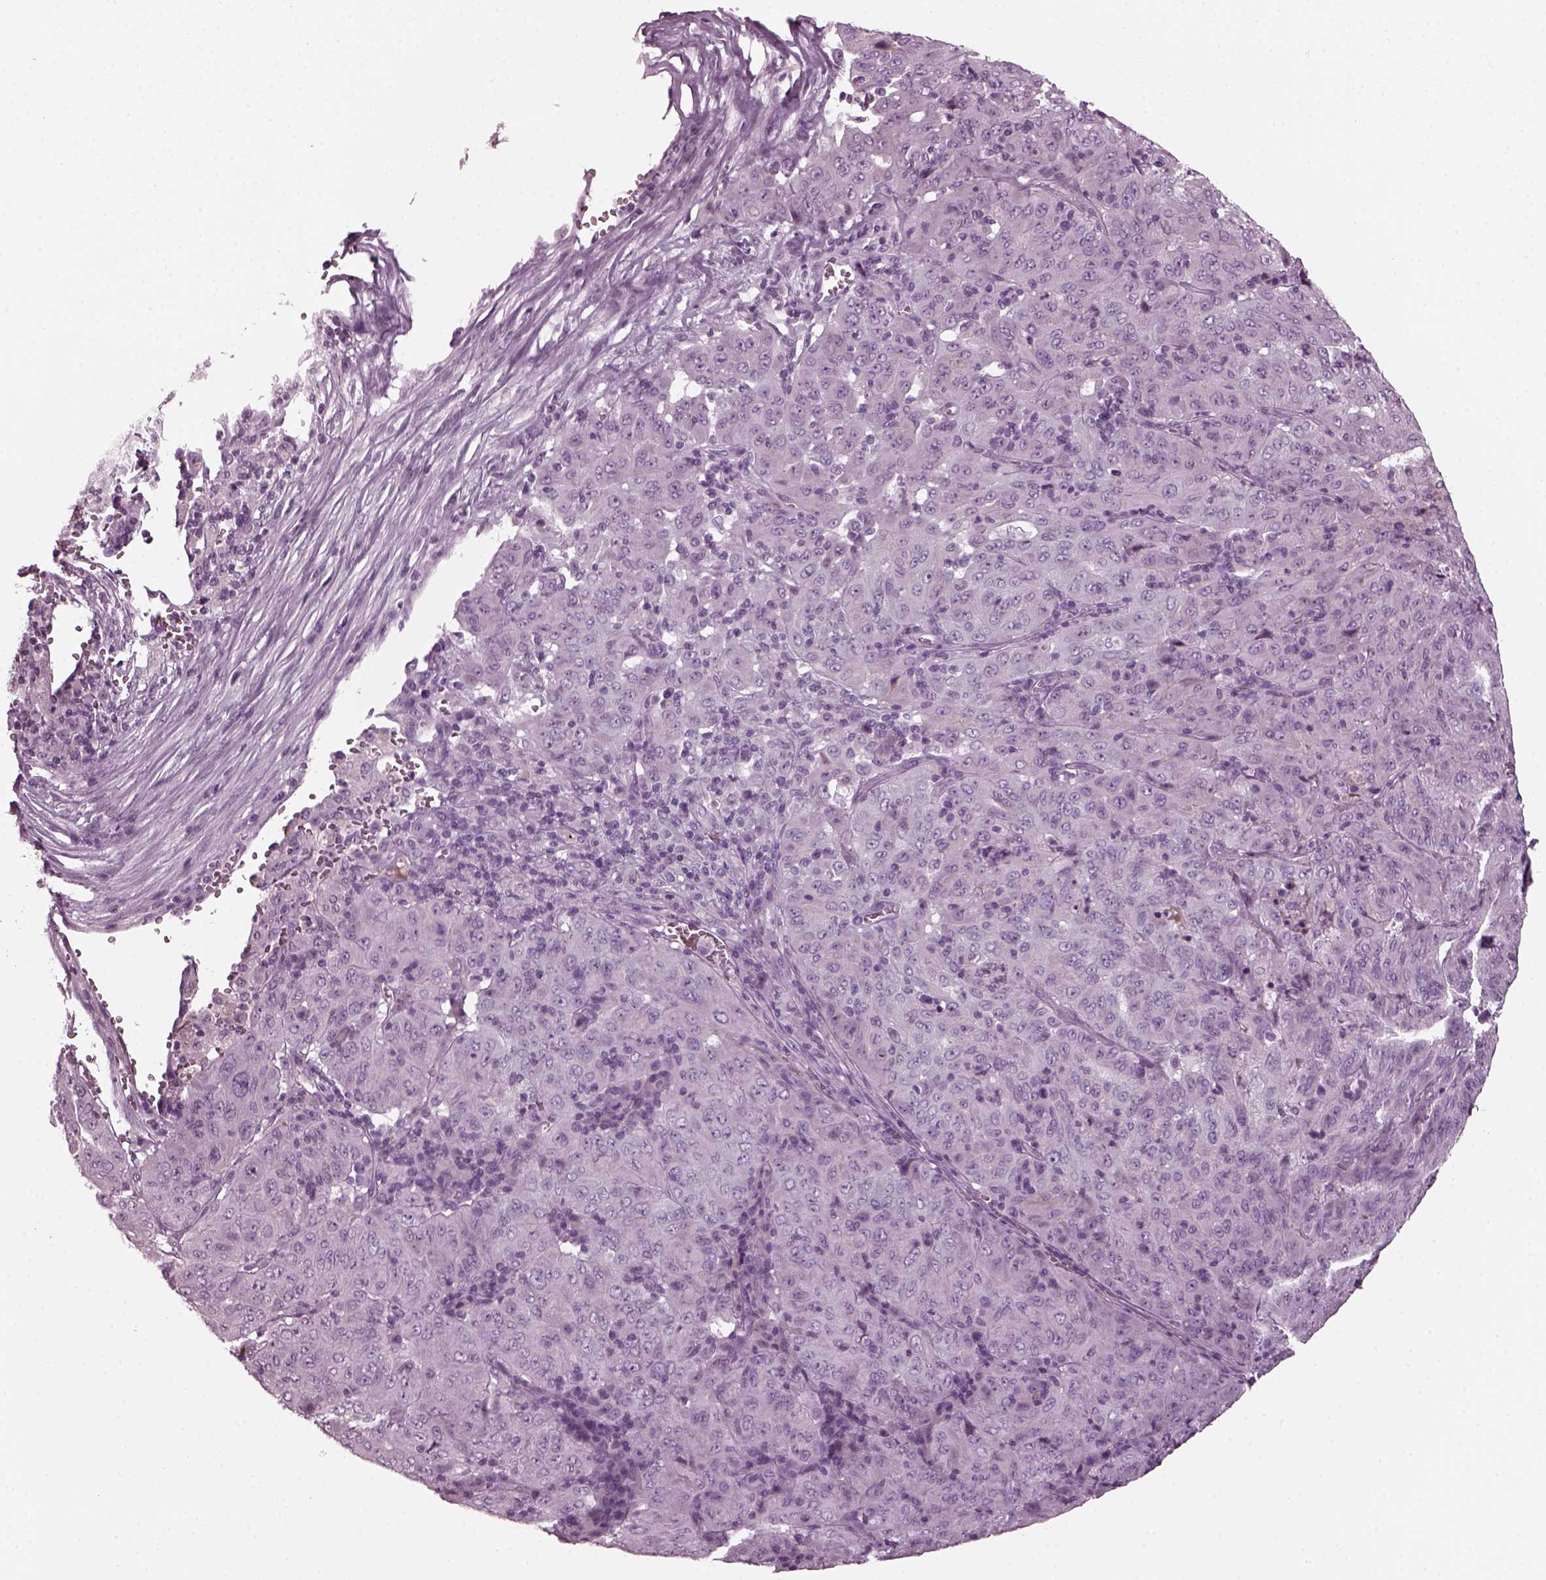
{"staining": {"intensity": "negative", "quantity": "none", "location": "none"}, "tissue": "pancreatic cancer", "cell_type": "Tumor cells", "image_type": "cancer", "snomed": [{"axis": "morphology", "description": "Adenocarcinoma, NOS"}, {"axis": "topography", "description": "Pancreas"}], "caption": "The immunohistochemistry histopathology image has no significant staining in tumor cells of pancreatic adenocarcinoma tissue.", "gene": "DPYSL5", "patient": {"sex": "male", "age": 63}}